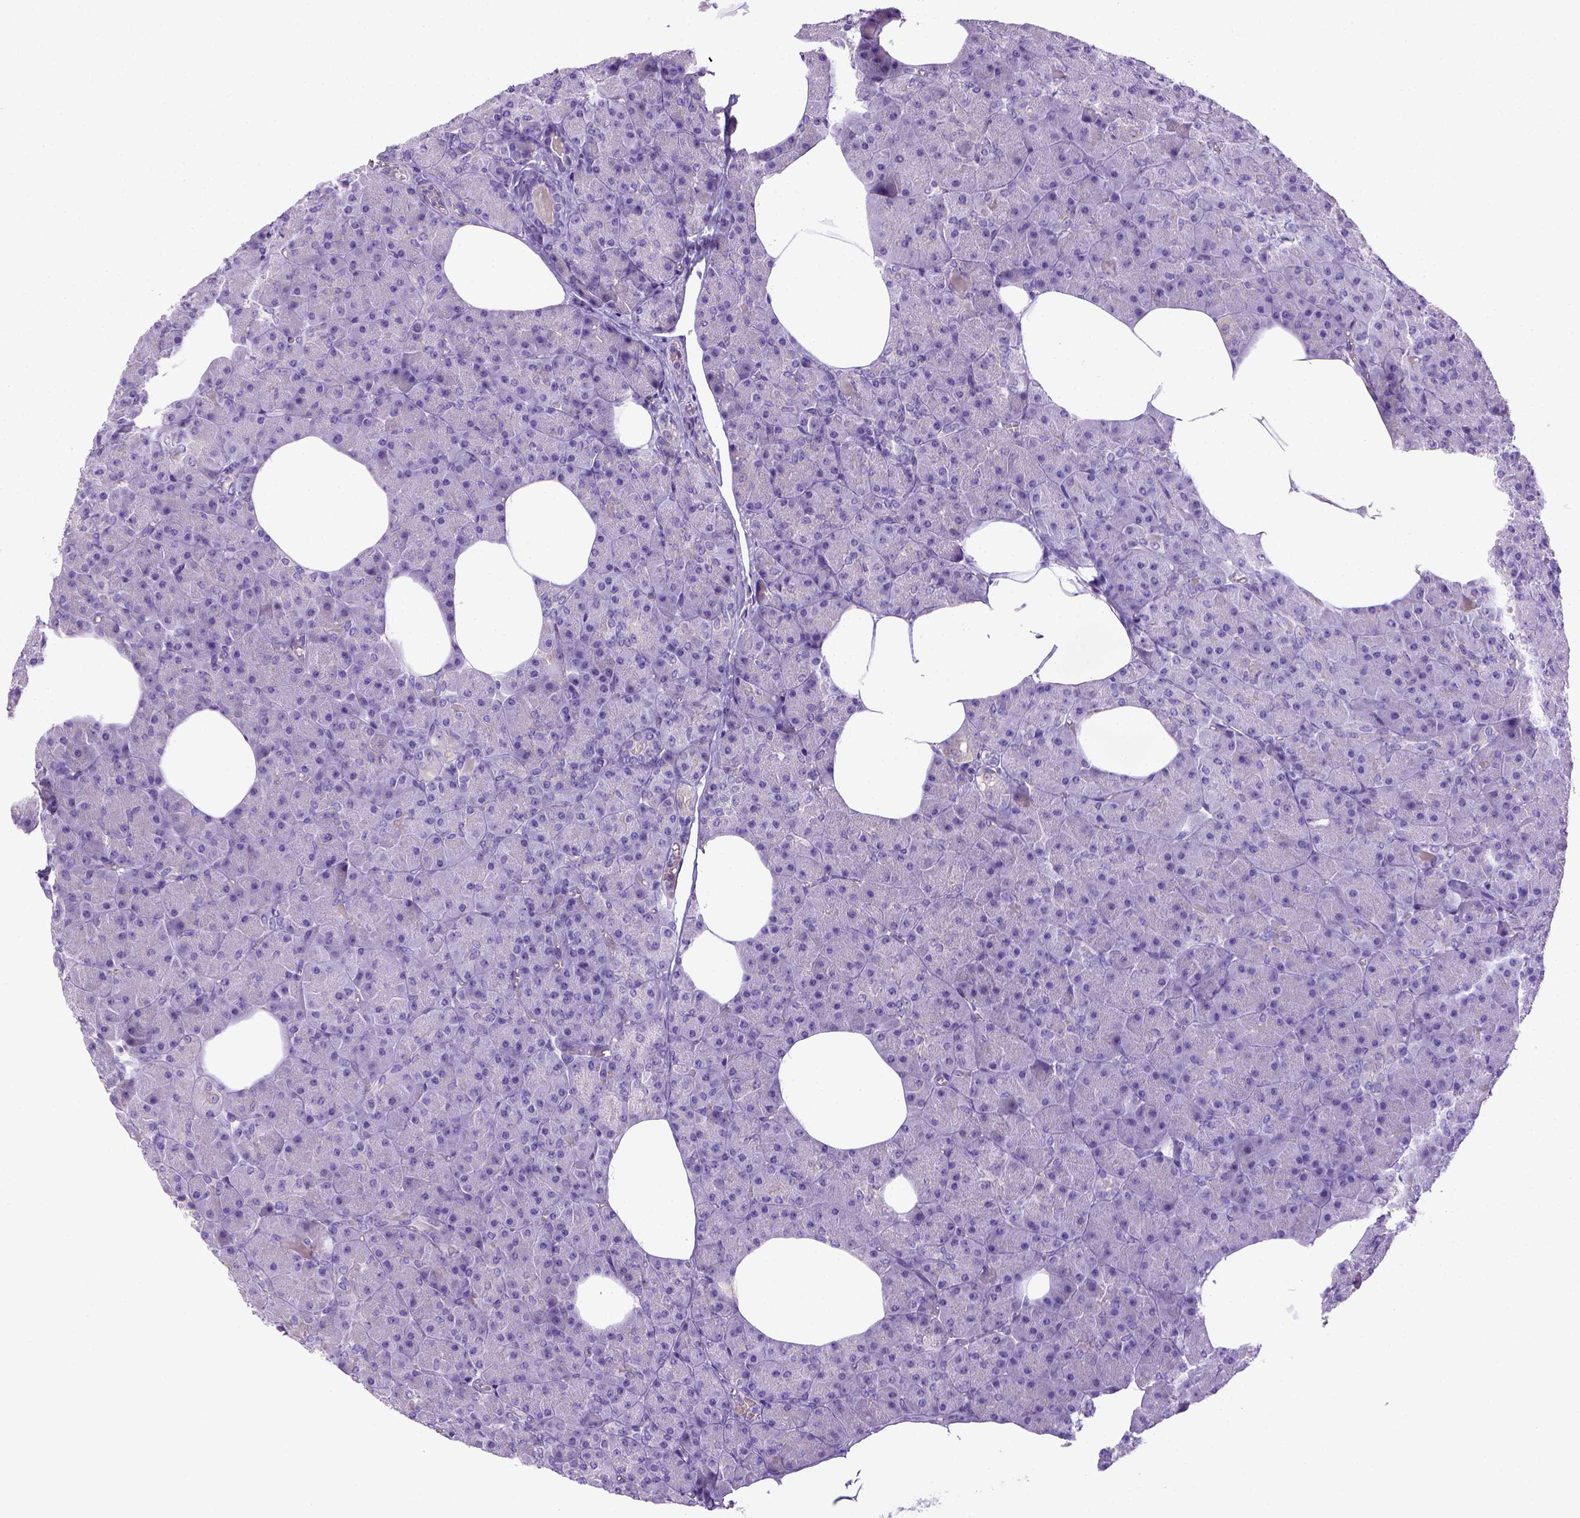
{"staining": {"intensity": "negative", "quantity": "none", "location": "none"}, "tissue": "pancreas", "cell_type": "Exocrine glandular cells", "image_type": "normal", "snomed": [{"axis": "morphology", "description": "Normal tissue, NOS"}, {"axis": "topography", "description": "Pancreas"}], "caption": "DAB immunohistochemical staining of unremarkable pancreas displays no significant expression in exocrine glandular cells.", "gene": "BAAT", "patient": {"sex": "female", "age": 45}}